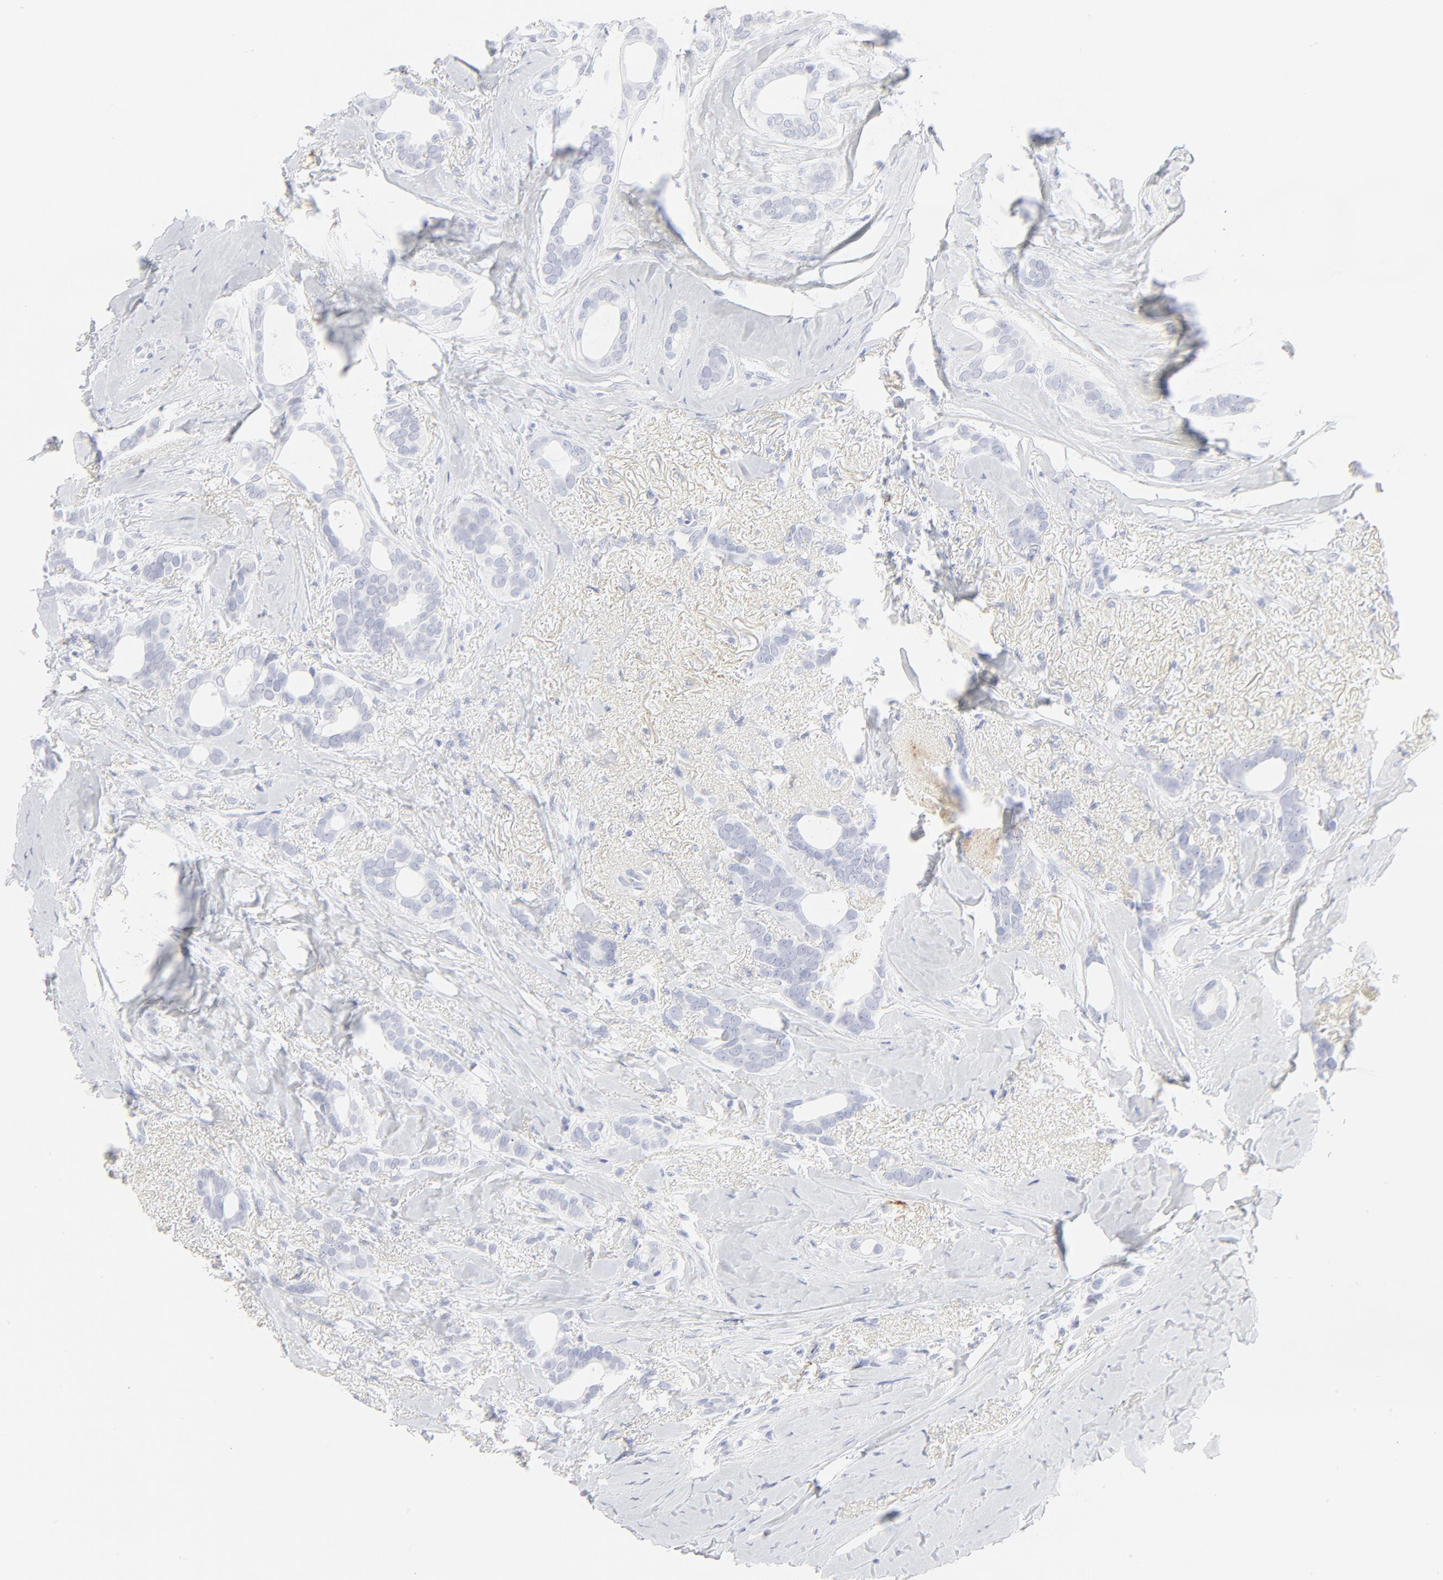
{"staining": {"intensity": "negative", "quantity": "none", "location": "none"}, "tissue": "breast cancer", "cell_type": "Tumor cells", "image_type": "cancer", "snomed": [{"axis": "morphology", "description": "Duct carcinoma"}, {"axis": "topography", "description": "Breast"}], "caption": "Immunohistochemistry of infiltrating ductal carcinoma (breast) displays no positivity in tumor cells. The staining was performed using DAB (3,3'-diaminobenzidine) to visualize the protein expression in brown, while the nuclei were stained in blue with hematoxylin (Magnification: 20x).", "gene": "CCR7", "patient": {"sex": "female", "age": 54}}